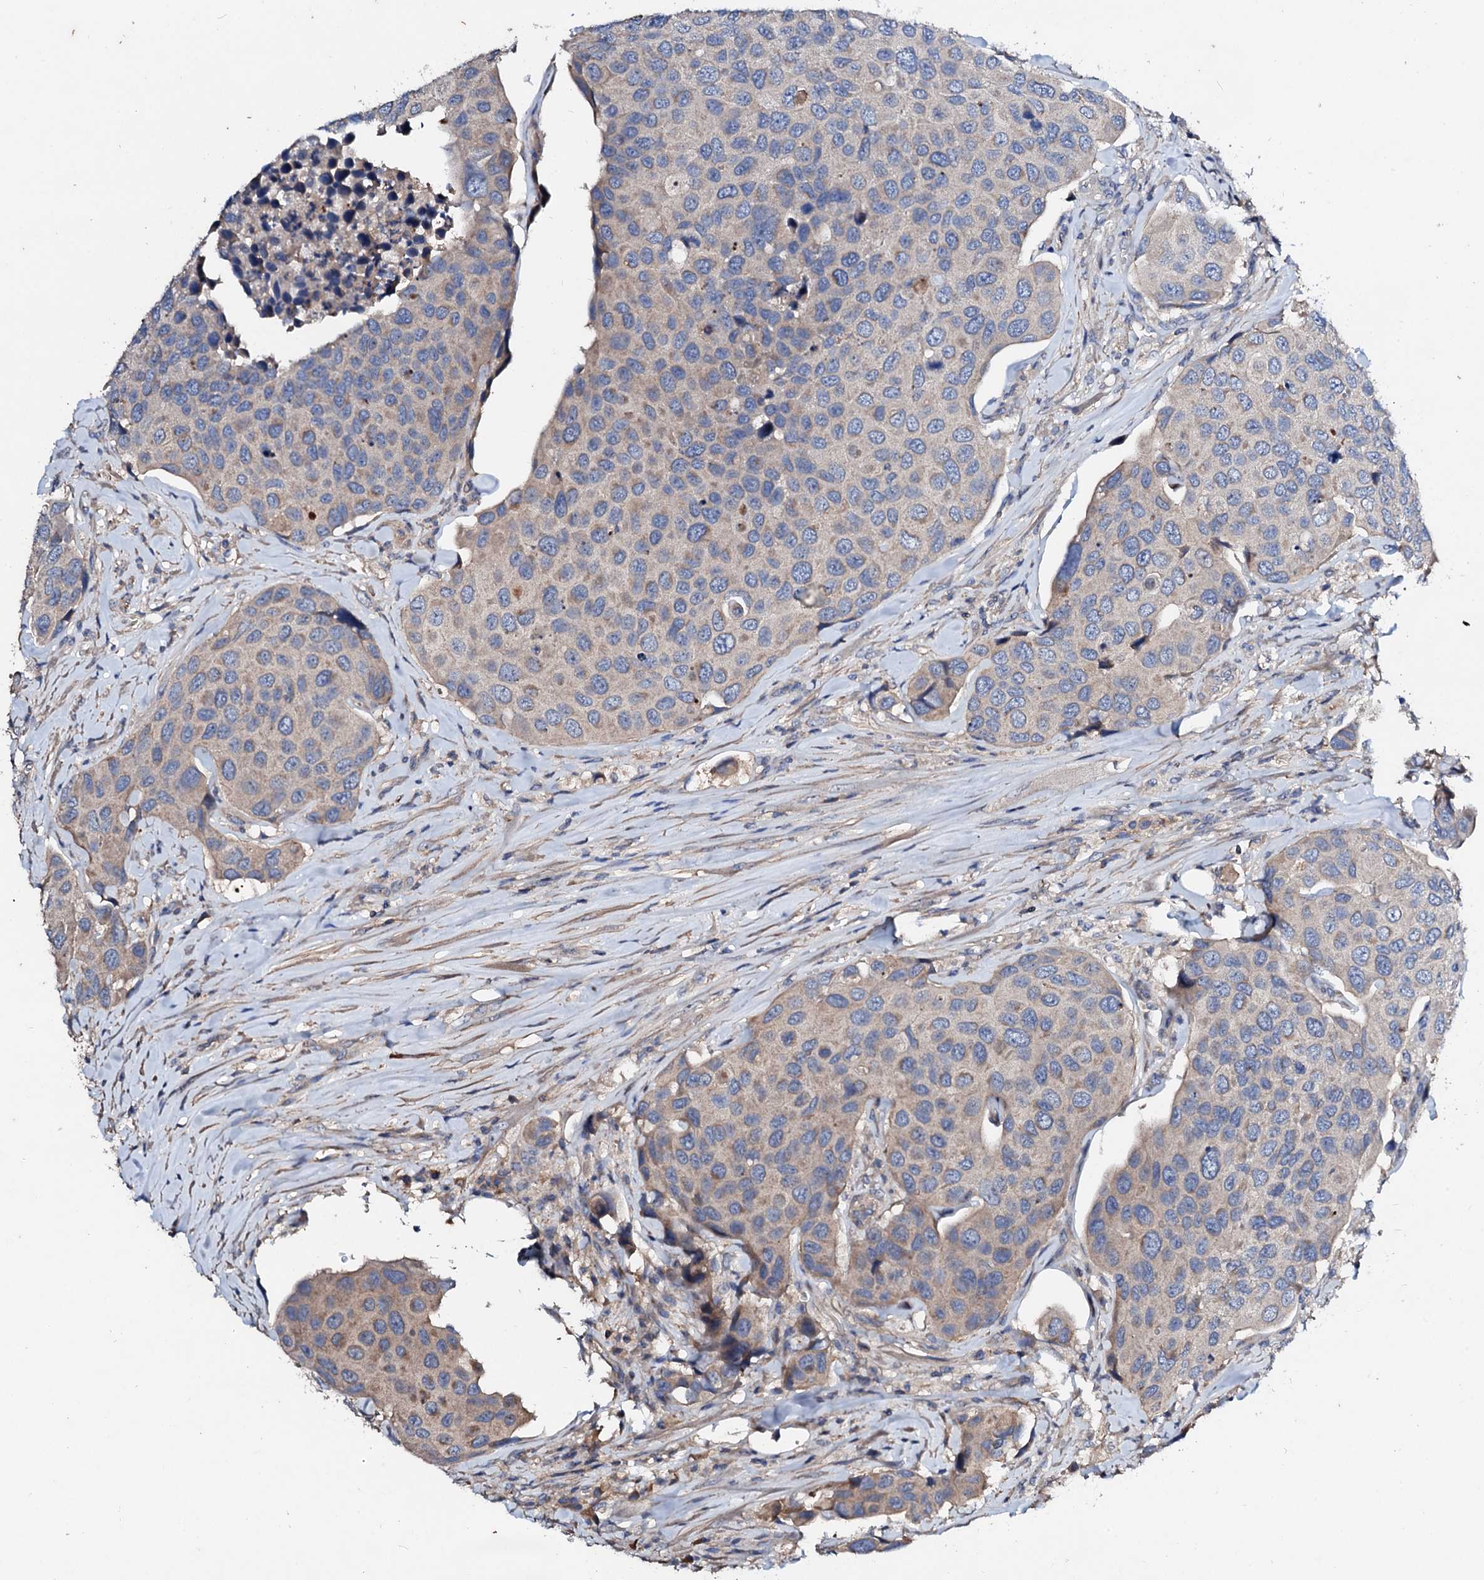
{"staining": {"intensity": "weak", "quantity": "25%-75%", "location": "cytoplasmic/membranous"}, "tissue": "urothelial cancer", "cell_type": "Tumor cells", "image_type": "cancer", "snomed": [{"axis": "morphology", "description": "Urothelial carcinoma, High grade"}, {"axis": "topography", "description": "Urinary bladder"}], "caption": "Immunohistochemistry (IHC) staining of urothelial cancer, which exhibits low levels of weak cytoplasmic/membranous staining in approximately 25%-75% of tumor cells indicating weak cytoplasmic/membranous protein positivity. The staining was performed using DAB (brown) for protein detection and nuclei were counterstained in hematoxylin (blue).", "gene": "FIBIN", "patient": {"sex": "male", "age": 74}}